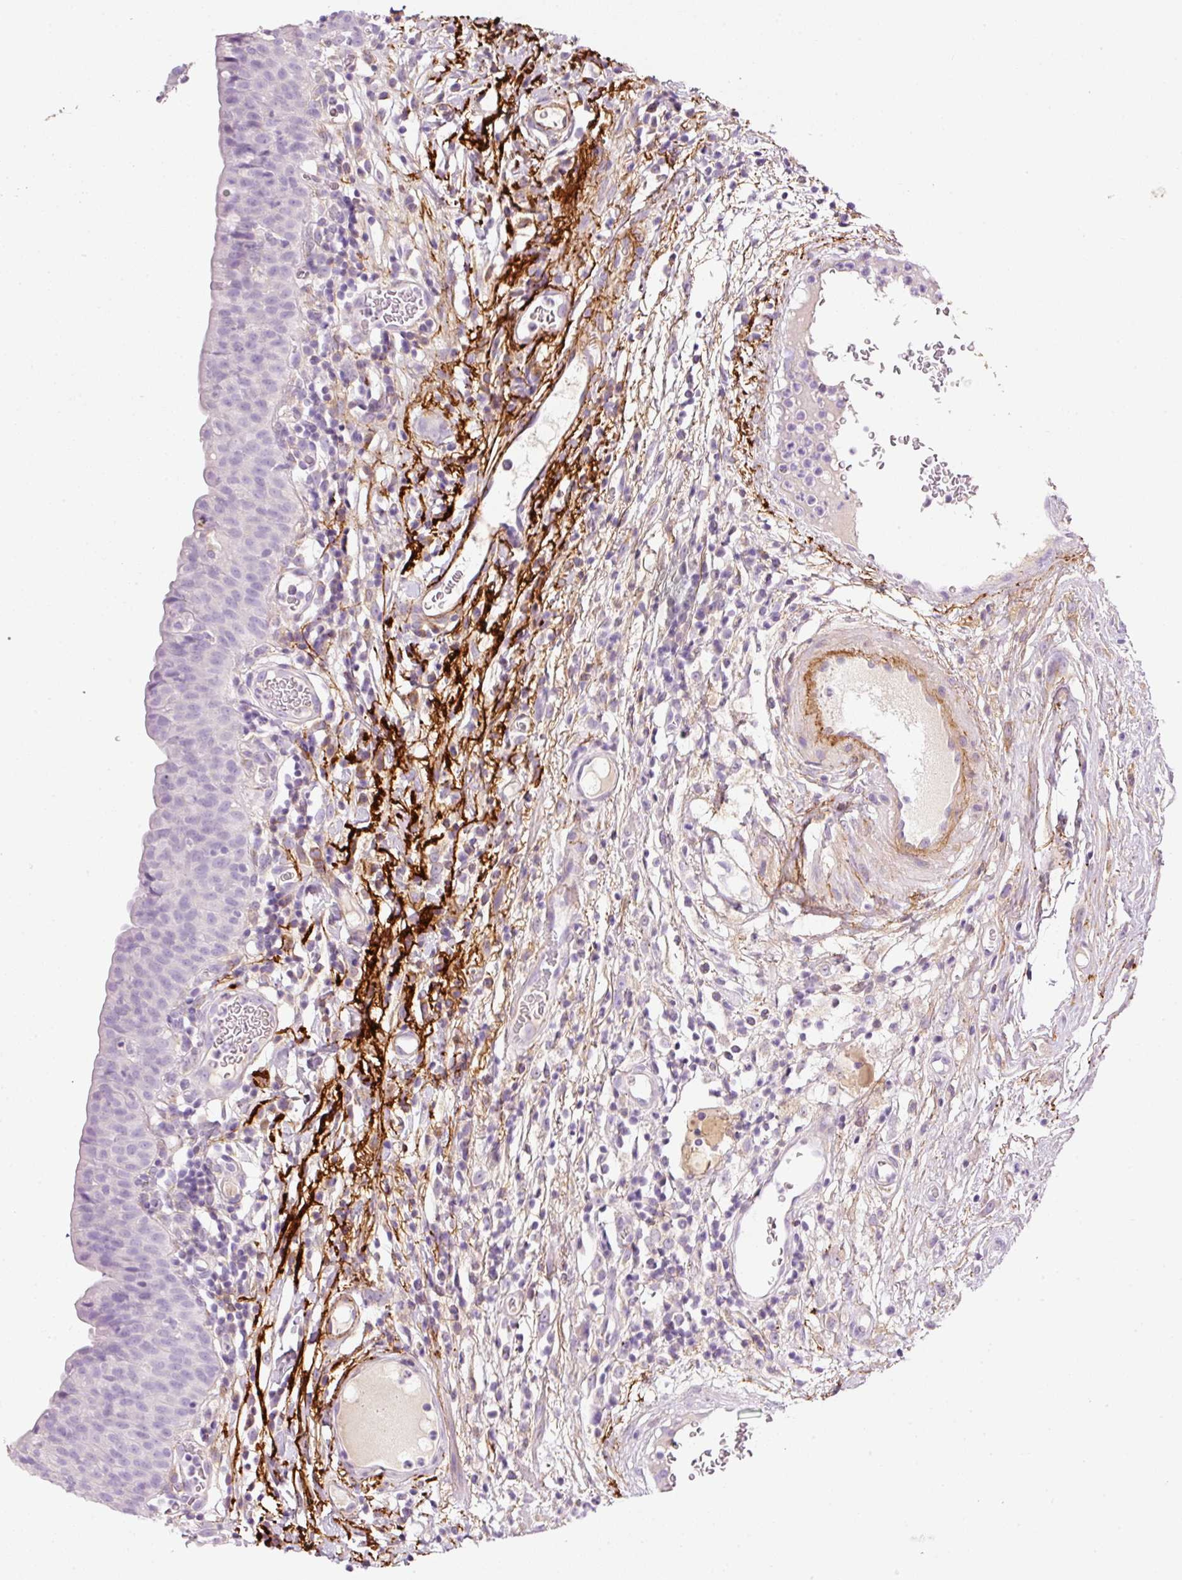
{"staining": {"intensity": "negative", "quantity": "none", "location": "none"}, "tissue": "urinary bladder", "cell_type": "Urothelial cells", "image_type": "normal", "snomed": [{"axis": "morphology", "description": "Normal tissue, NOS"}, {"axis": "morphology", "description": "Inflammation, NOS"}, {"axis": "topography", "description": "Urinary bladder"}], "caption": "Benign urinary bladder was stained to show a protein in brown. There is no significant positivity in urothelial cells.", "gene": "MFAP4", "patient": {"sex": "male", "age": 57}}